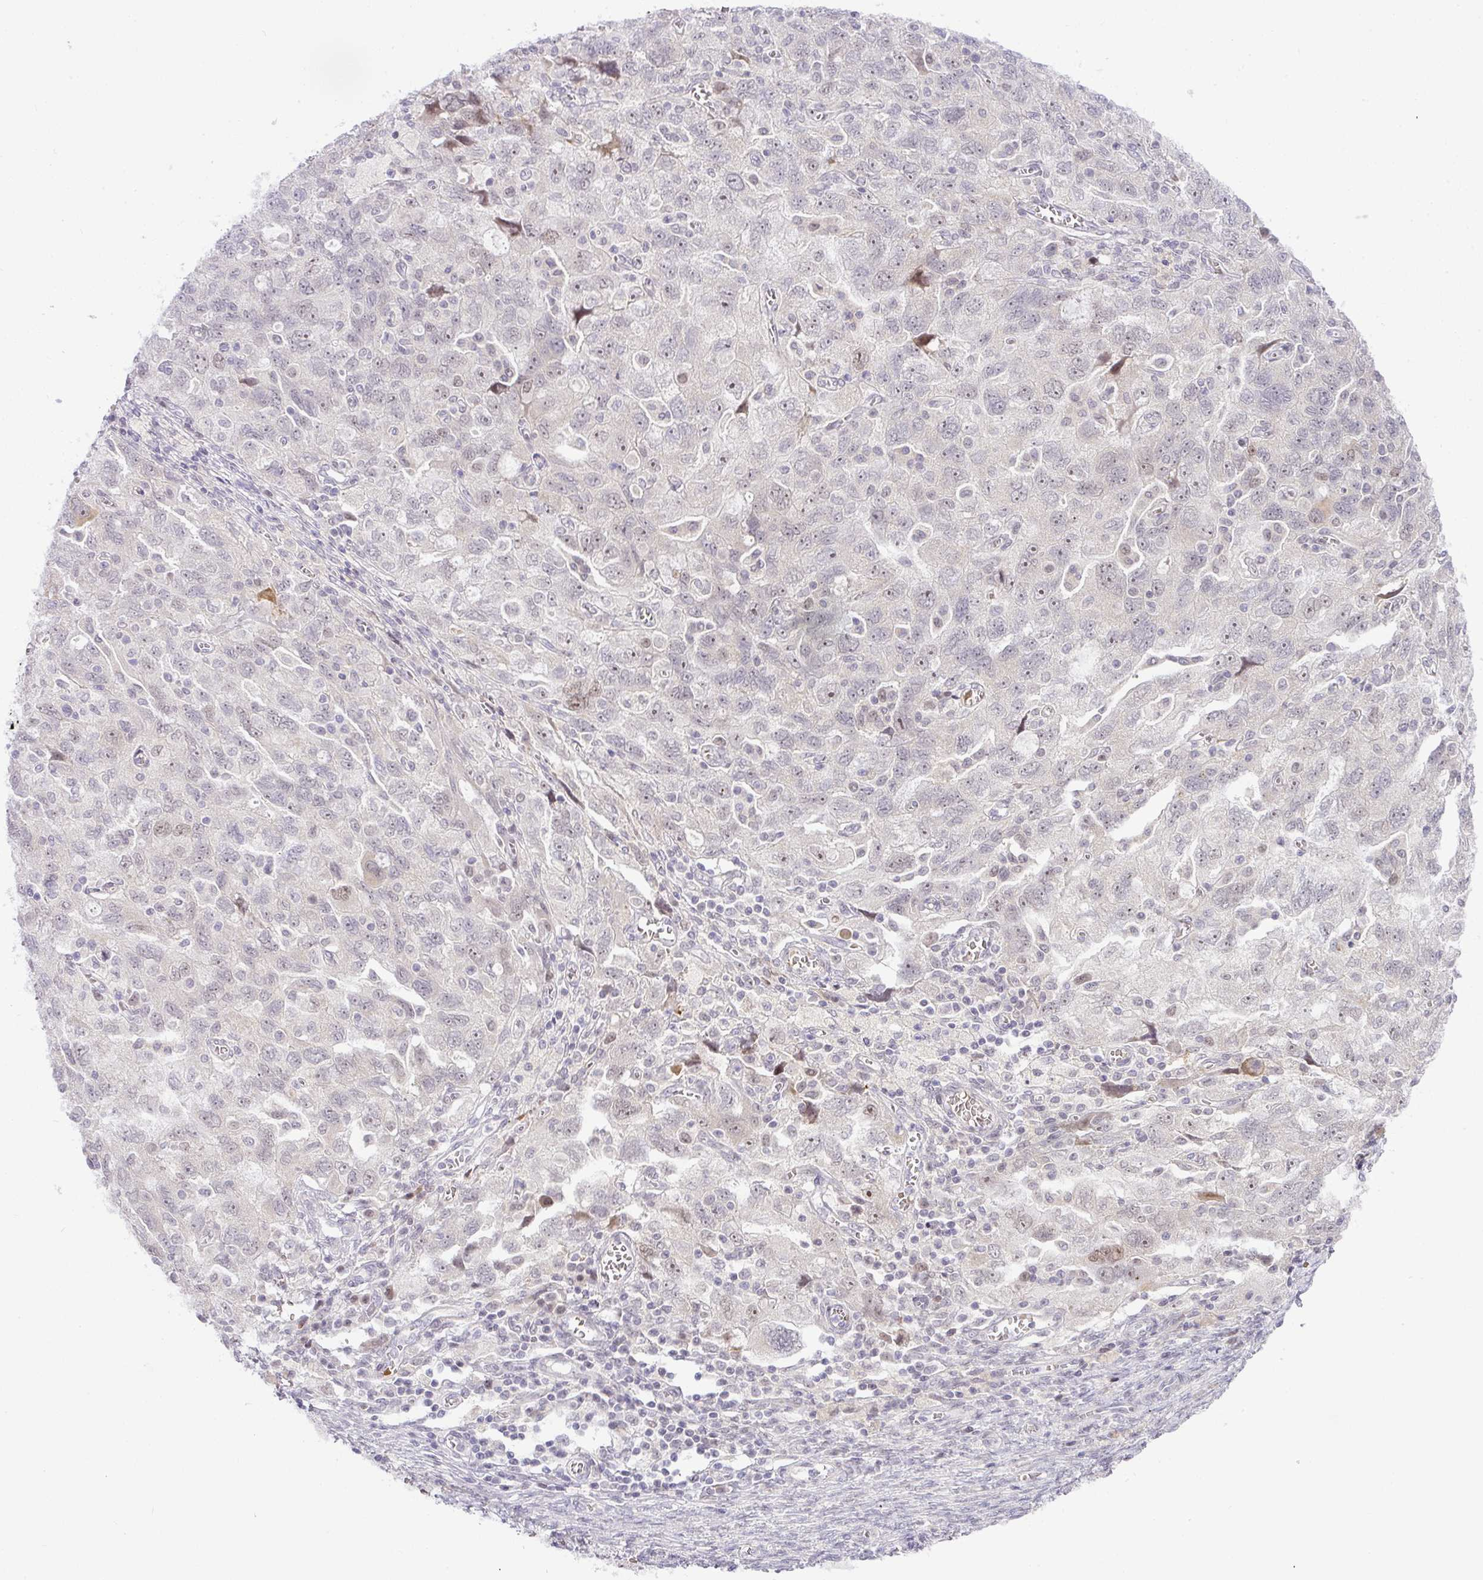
{"staining": {"intensity": "weak", "quantity": "<25%", "location": "nuclear"}, "tissue": "ovarian cancer", "cell_type": "Tumor cells", "image_type": "cancer", "snomed": [{"axis": "morphology", "description": "Carcinoma, NOS"}, {"axis": "morphology", "description": "Cystadenocarcinoma, serous, NOS"}, {"axis": "topography", "description": "Ovary"}], "caption": "A high-resolution micrograph shows immunohistochemistry staining of ovarian carcinoma, which demonstrates no significant expression in tumor cells.", "gene": "PARP2", "patient": {"sex": "female", "age": 69}}